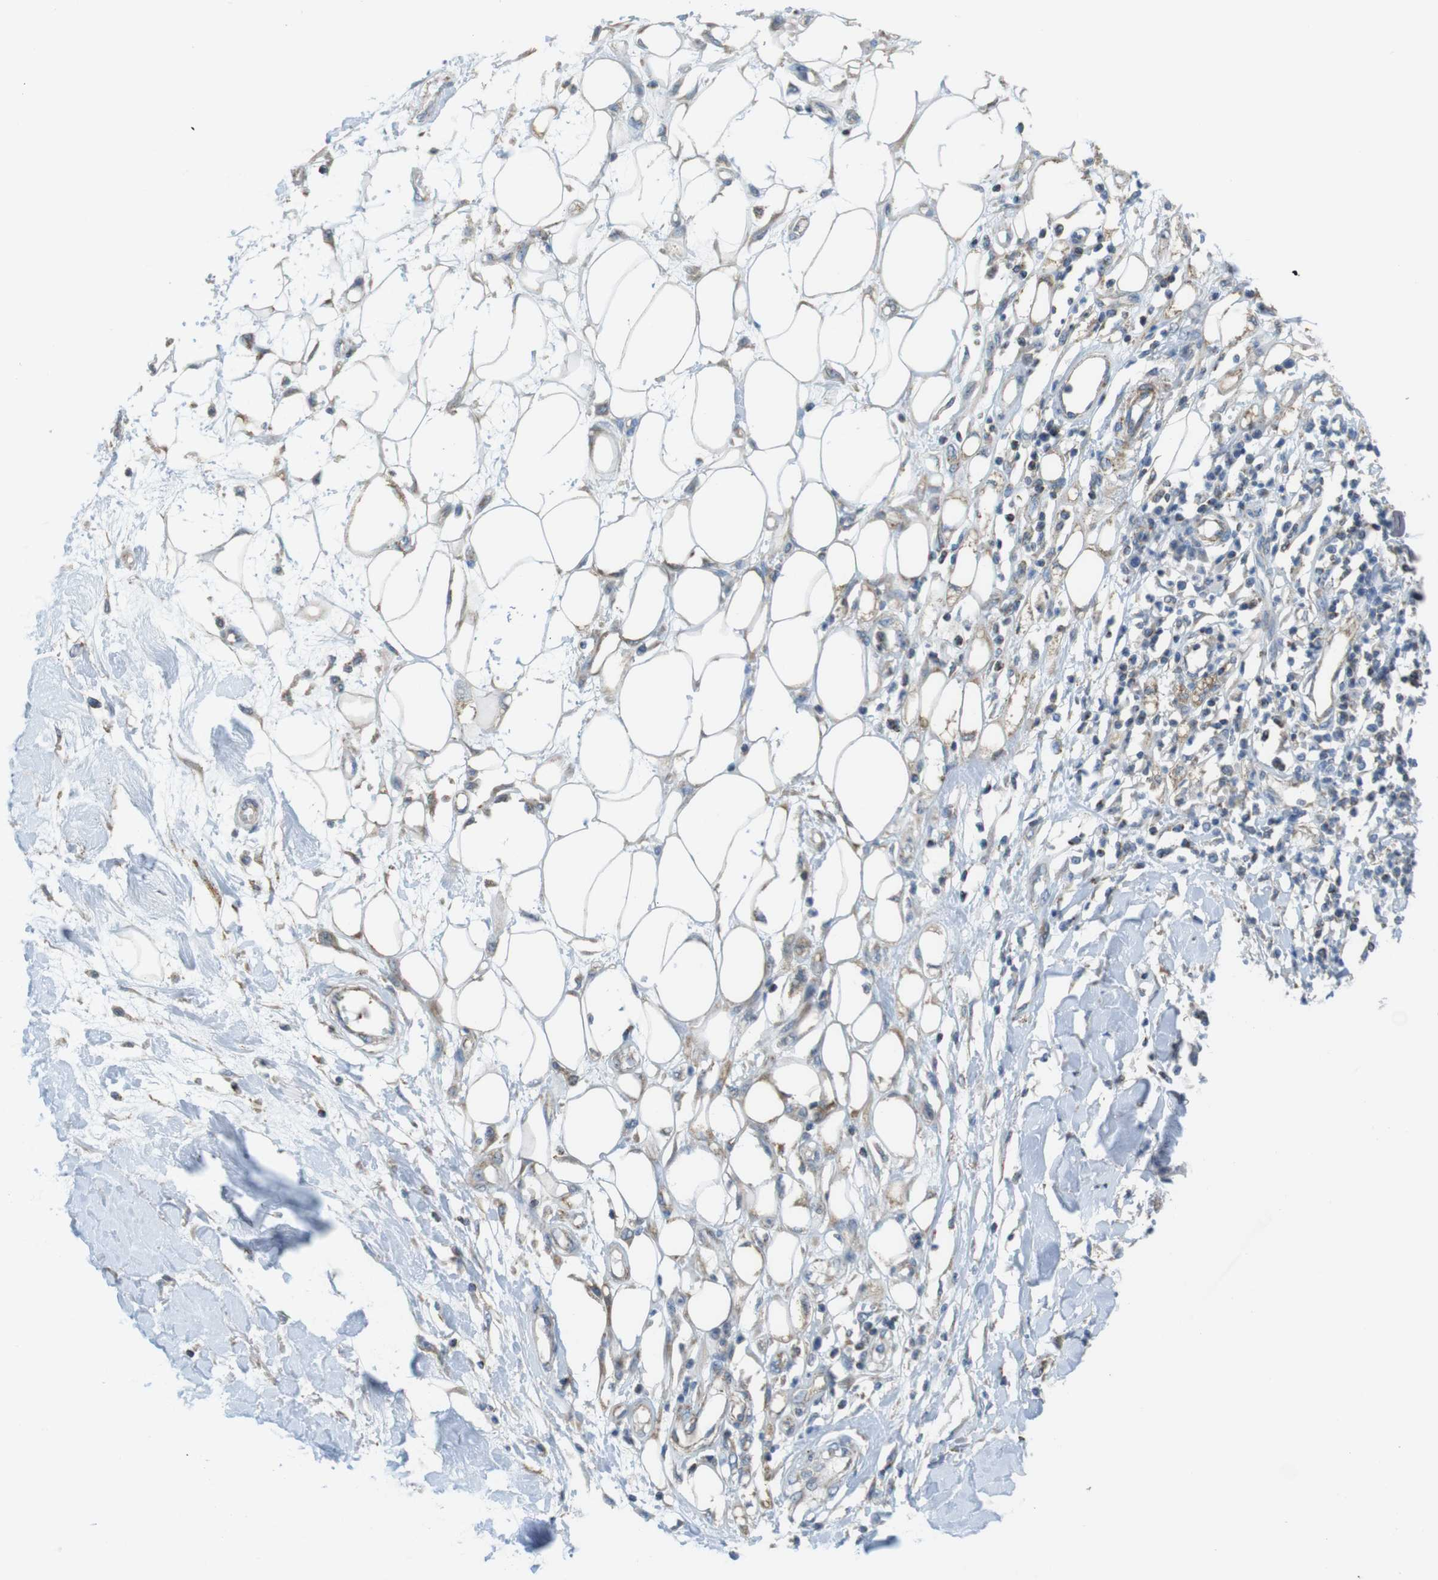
{"staining": {"intensity": "weak", "quantity": "25%-75%", "location": "cytoplasmic/membranous"}, "tissue": "adipose tissue", "cell_type": "Adipocytes", "image_type": "normal", "snomed": [{"axis": "morphology", "description": "Normal tissue, NOS"}, {"axis": "morphology", "description": "Squamous cell carcinoma, NOS"}, {"axis": "topography", "description": "Skin"}, {"axis": "topography", "description": "Peripheral nerve tissue"}], "caption": "Immunohistochemistry of benign adipose tissue exhibits low levels of weak cytoplasmic/membranous staining in approximately 25%-75% of adipocytes.", "gene": "GRIK1", "patient": {"sex": "male", "age": 83}}